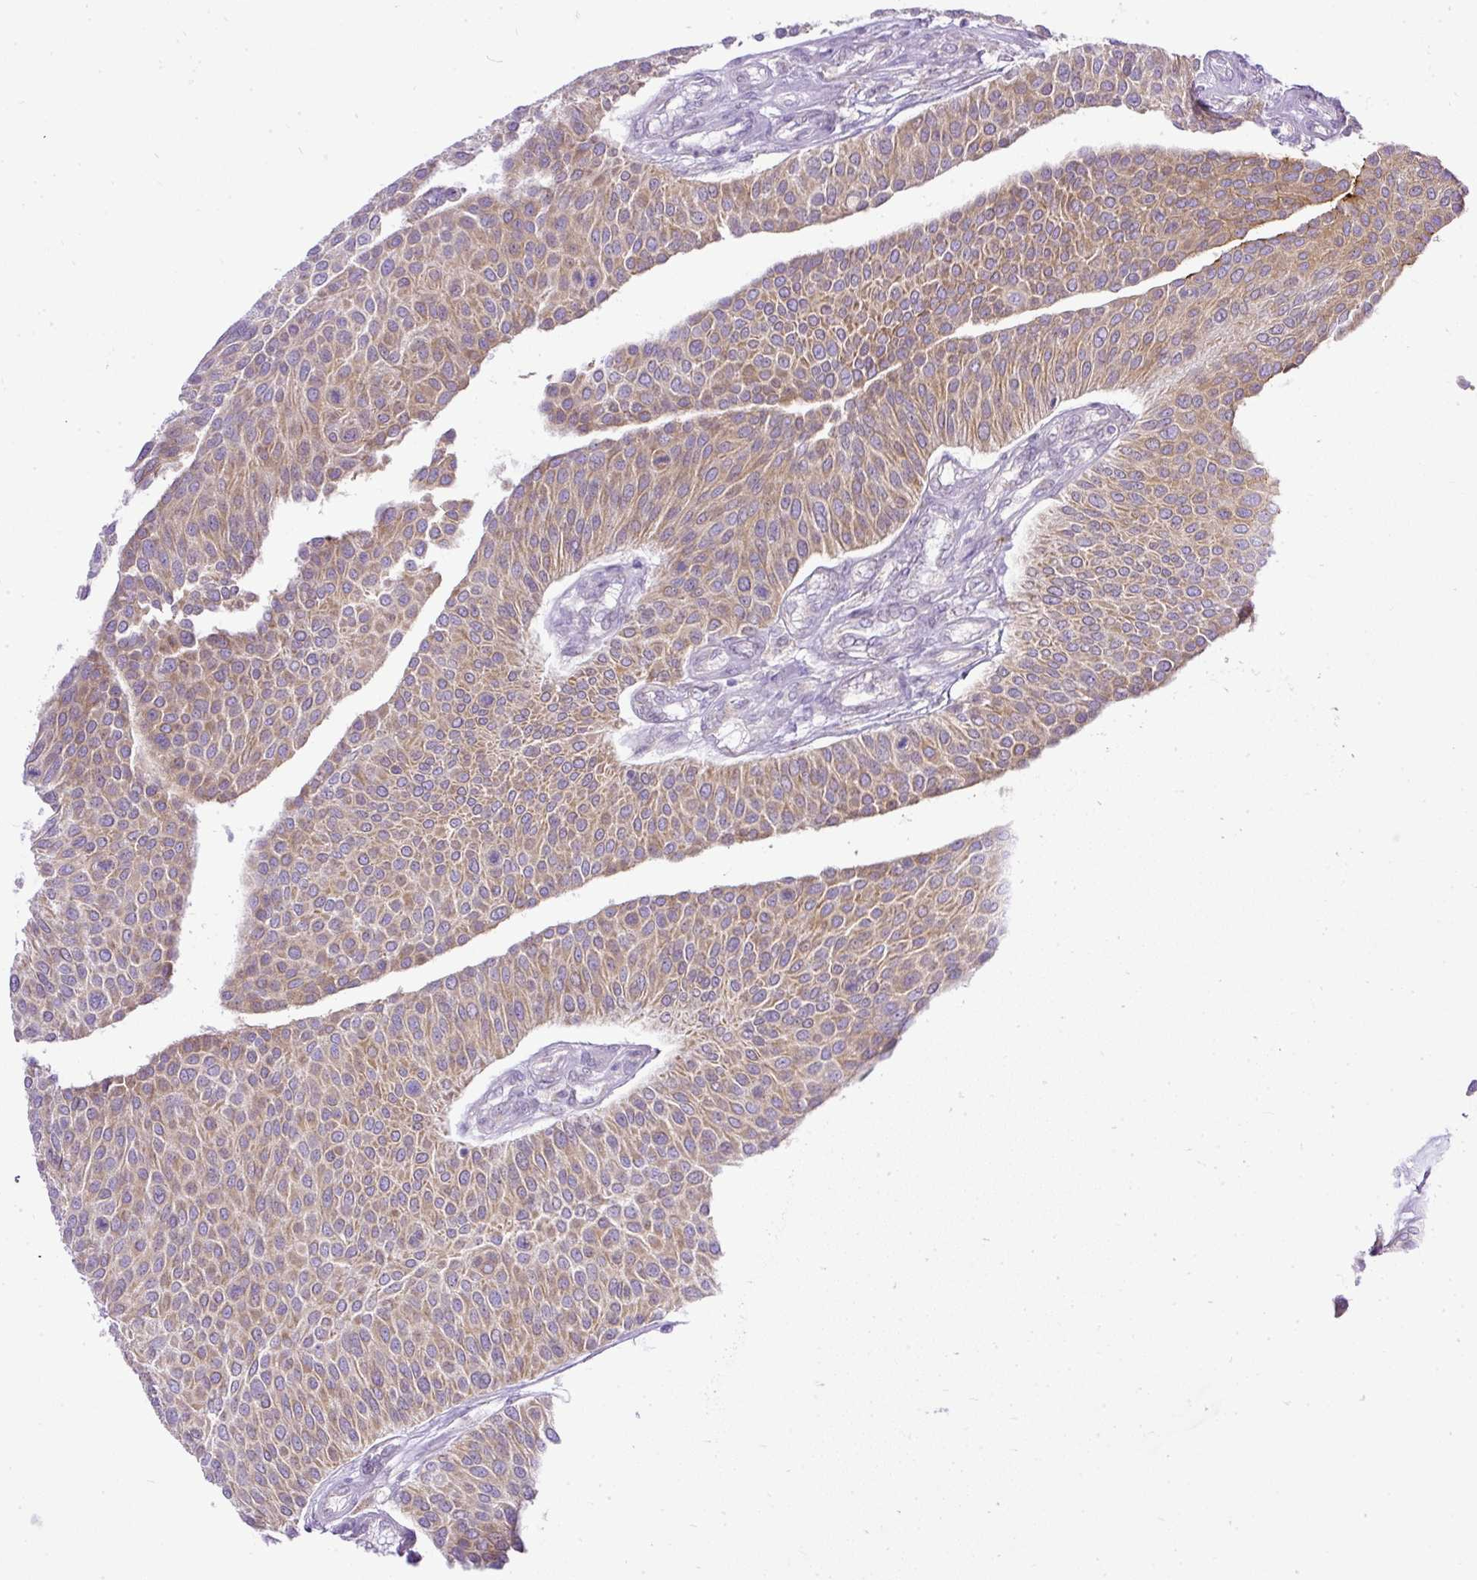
{"staining": {"intensity": "moderate", "quantity": ">75%", "location": "cytoplasmic/membranous"}, "tissue": "urothelial cancer", "cell_type": "Tumor cells", "image_type": "cancer", "snomed": [{"axis": "morphology", "description": "Urothelial carcinoma, NOS"}, {"axis": "topography", "description": "Urinary bladder"}], "caption": "Immunohistochemistry (DAB) staining of human urothelial cancer shows moderate cytoplasmic/membranous protein staining in approximately >75% of tumor cells.", "gene": "AMFR", "patient": {"sex": "male", "age": 55}}